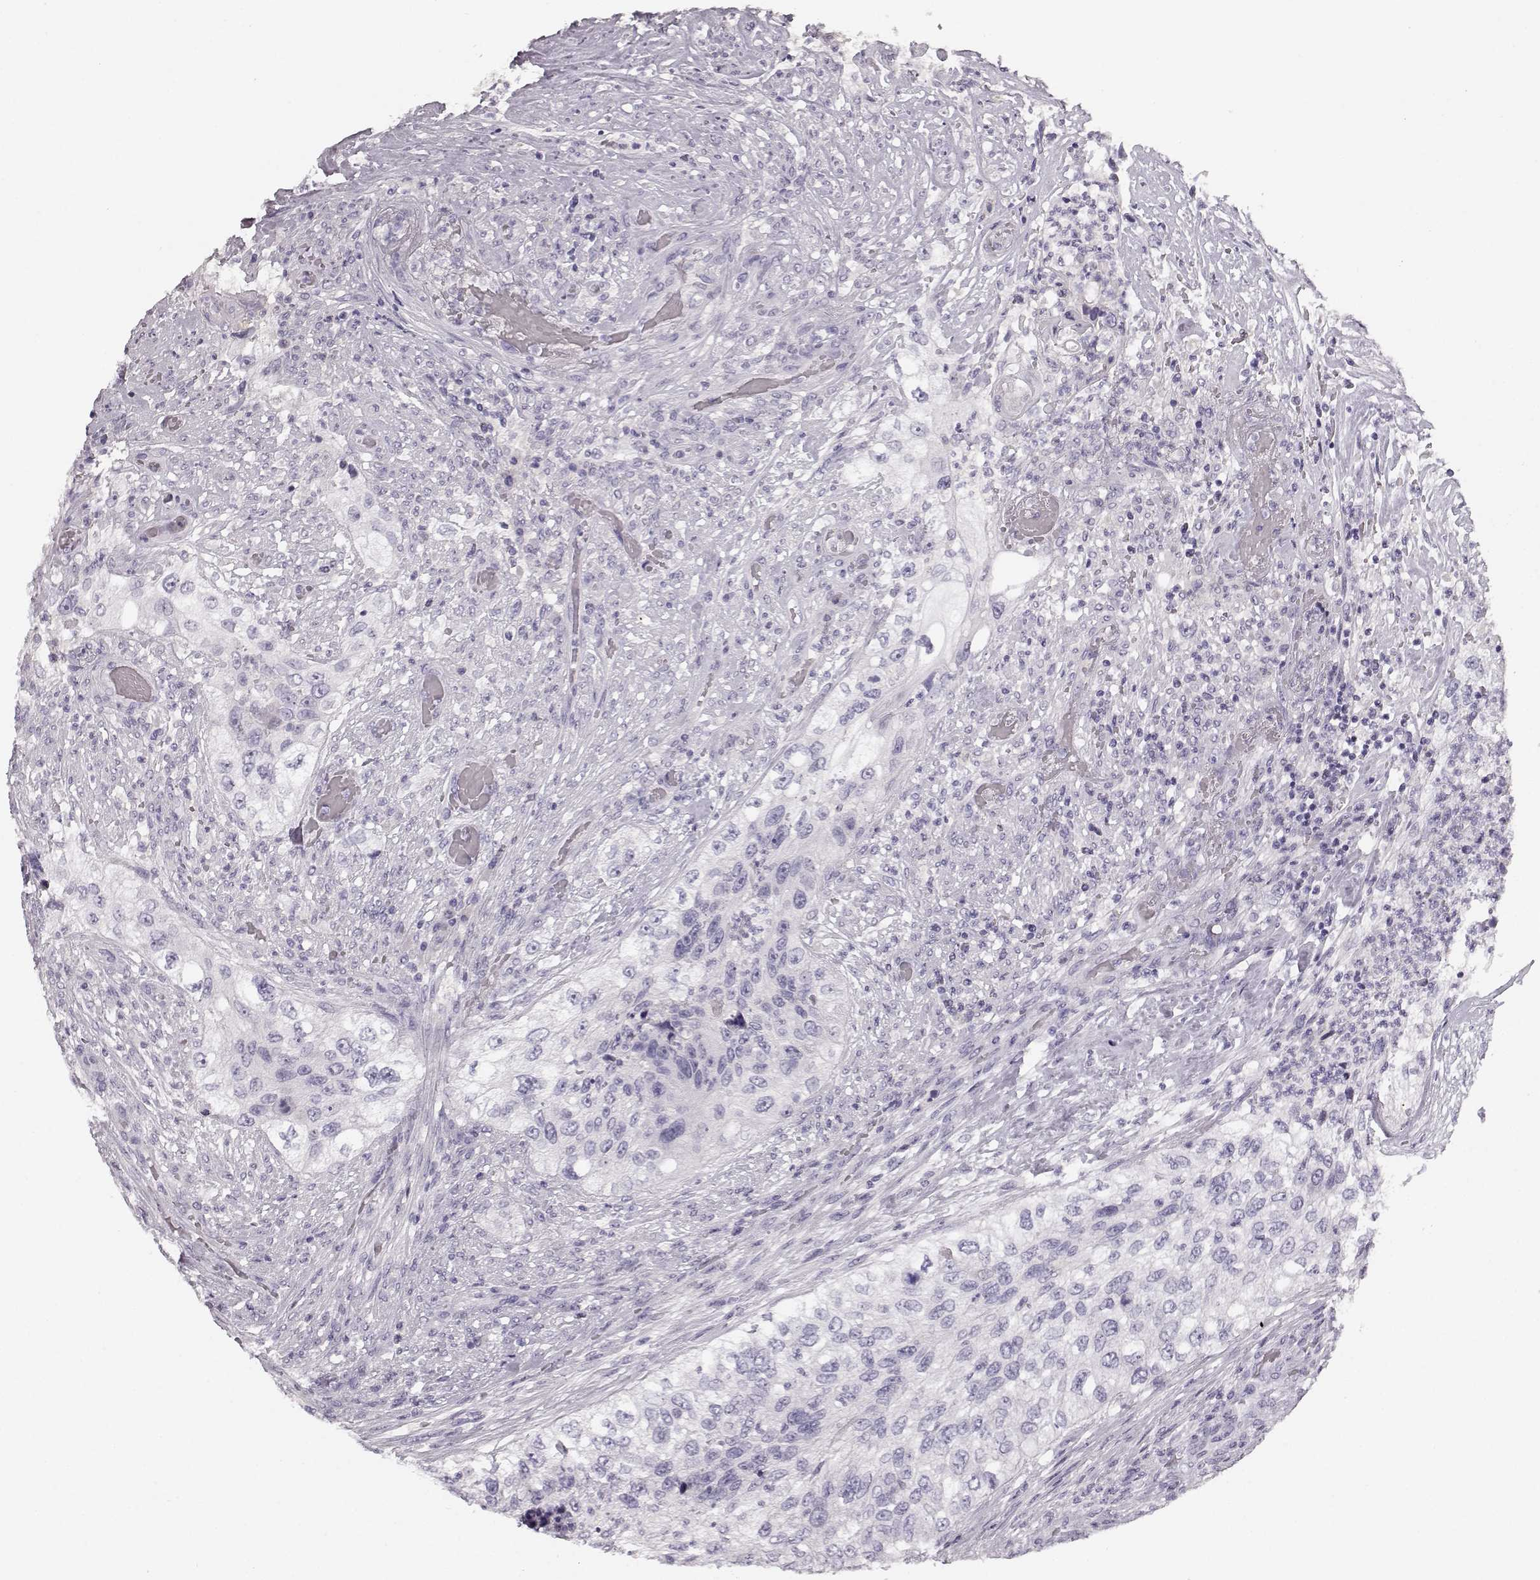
{"staining": {"intensity": "negative", "quantity": "none", "location": "none"}, "tissue": "urothelial cancer", "cell_type": "Tumor cells", "image_type": "cancer", "snomed": [{"axis": "morphology", "description": "Urothelial carcinoma, High grade"}, {"axis": "topography", "description": "Urinary bladder"}], "caption": "This is a histopathology image of immunohistochemistry (IHC) staining of urothelial cancer, which shows no expression in tumor cells.", "gene": "KIAA0319", "patient": {"sex": "female", "age": 60}}